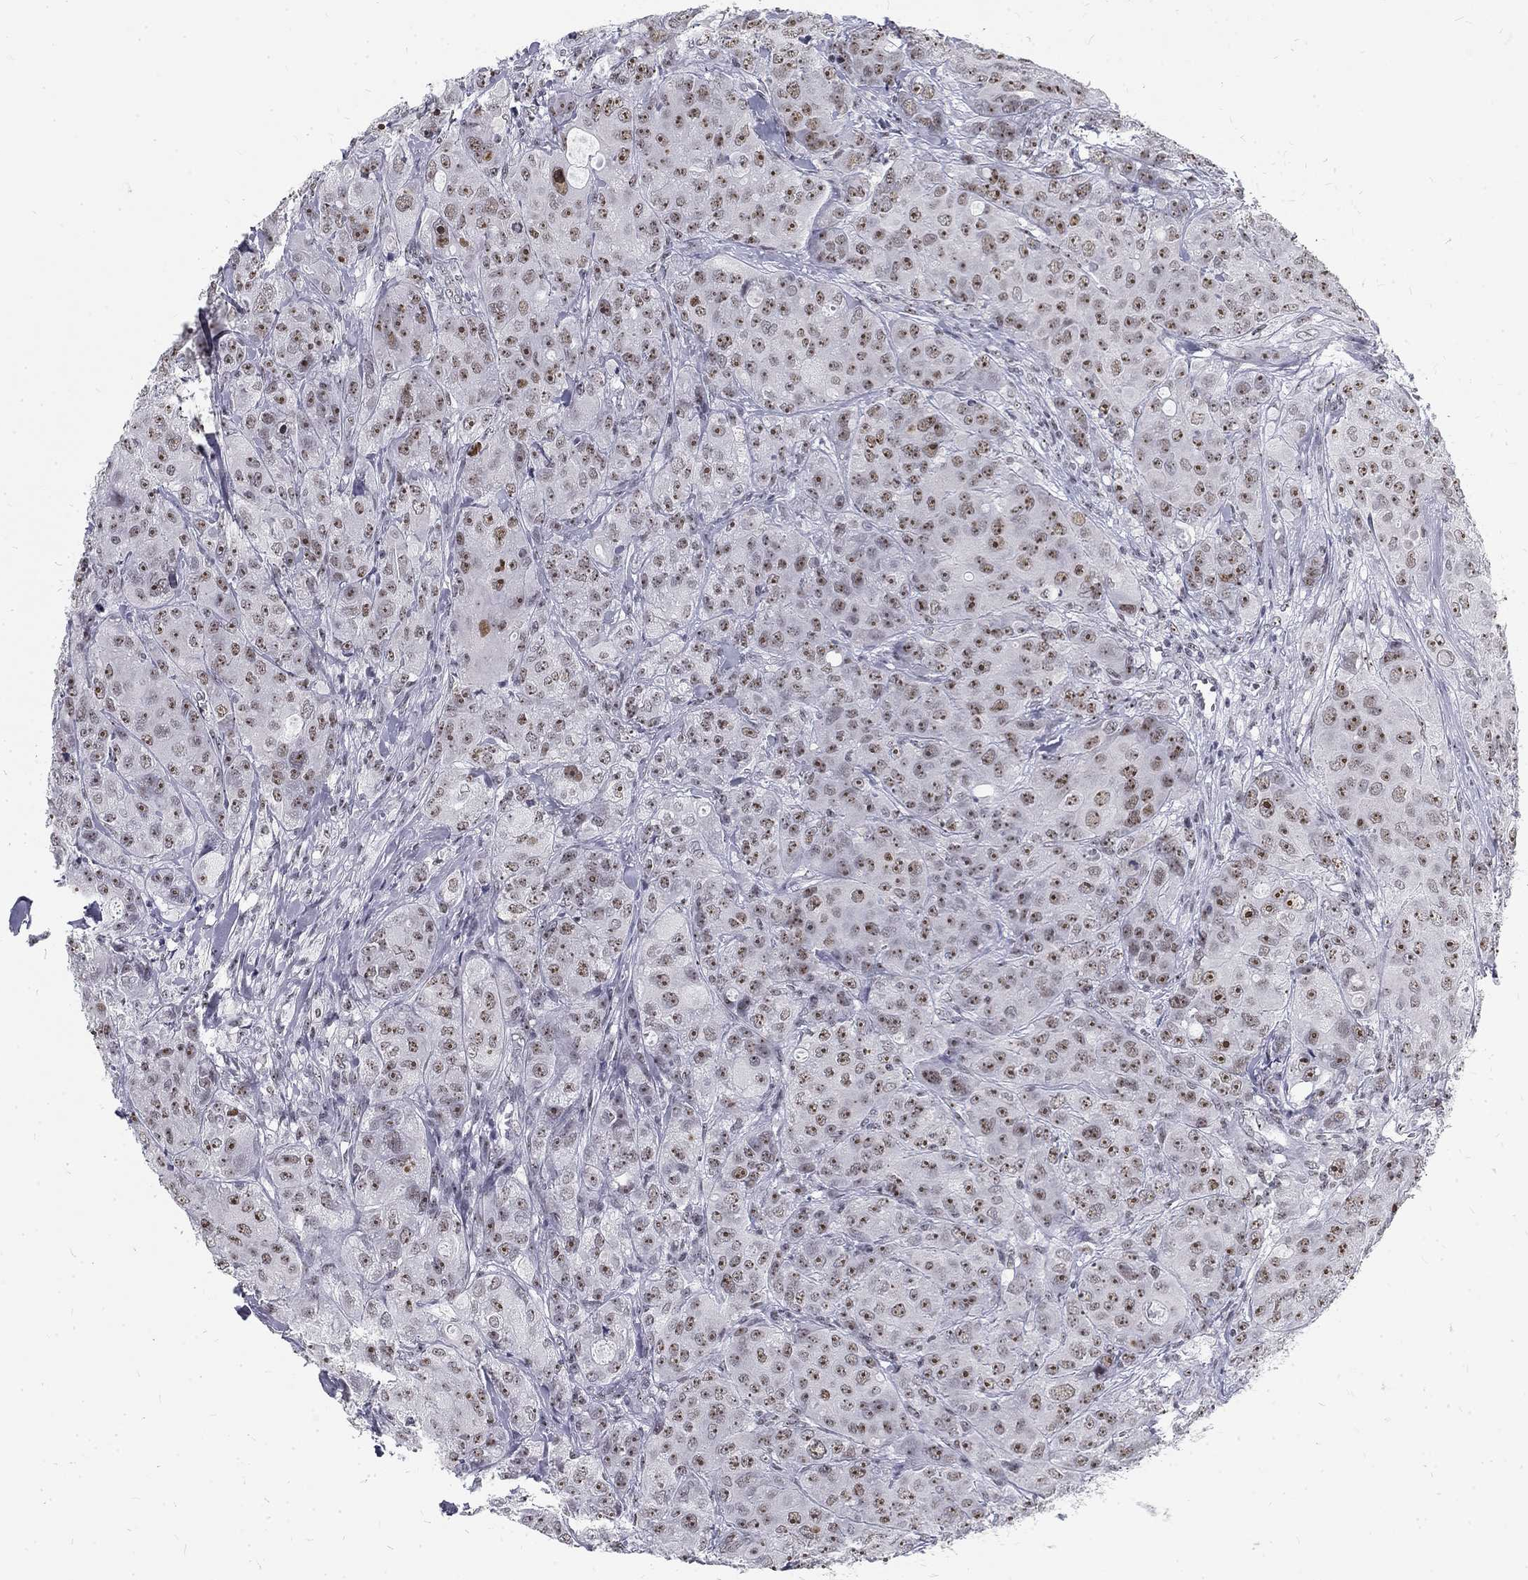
{"staining": {"intensity": "moderate", "quantity": "25%-75%", "location": "nuclear"}, "tissue": "breast cancer", "cell_type": "Tumor cells", "image_type": "cancer", "snomed": [{"axis": "morphology", "description": "Duct carcinoma"}, {"axis": "topography", "description": "Breast"}], "caption": "Approximately 25%-75% of tumor cells in invasive ductal carcinoma (breast) exhibit moderate nuclear protein positivity as visualized by brown immunohistochemical staining.", "gene": "SNORC", "patient": {"sex": "female", "age": 43}}